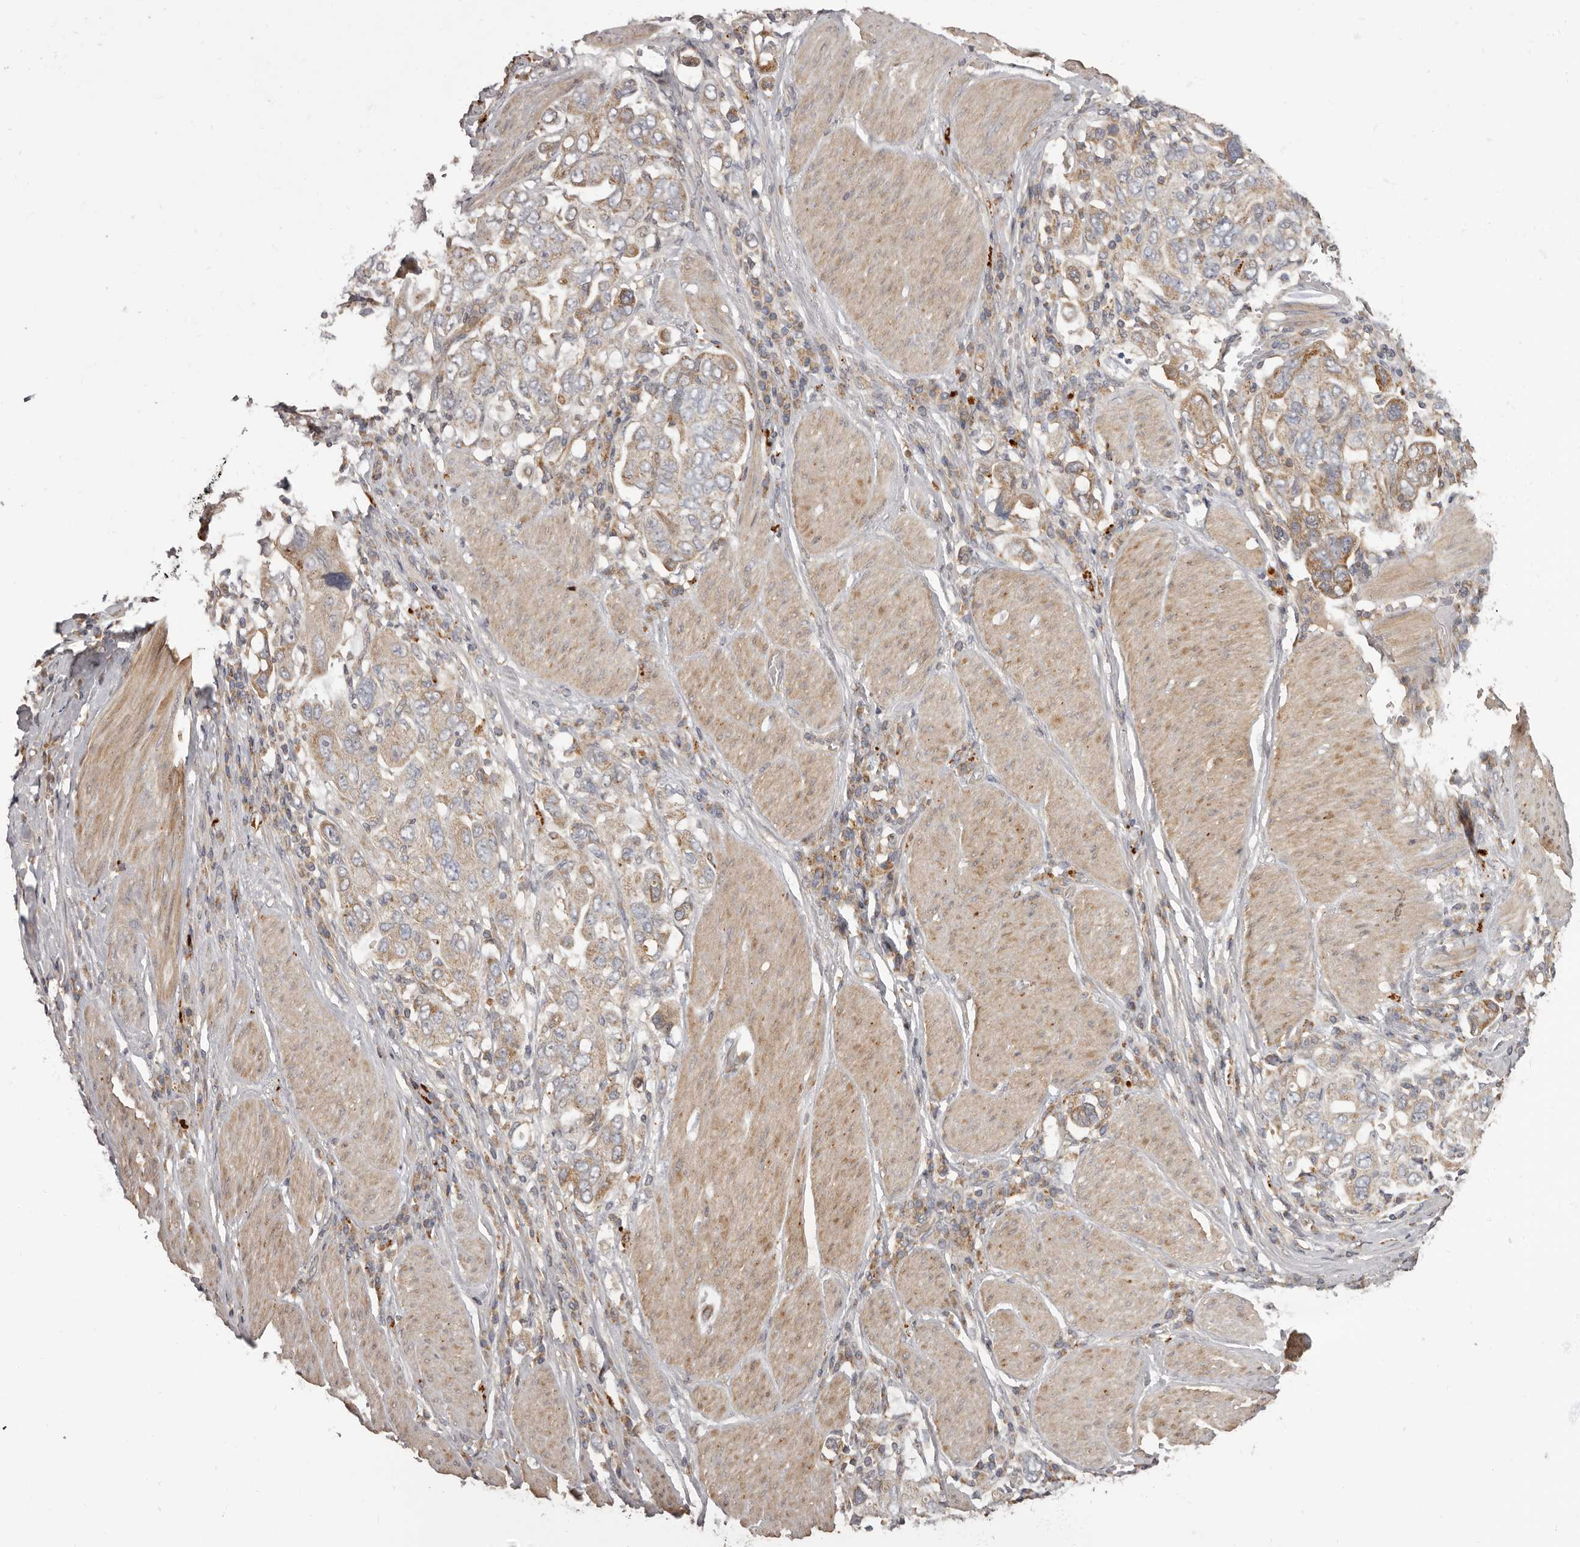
{"staining": {"intensity": "moderate", "quantity": ">75%", "location": "cytoplasmic/membranous"}, "tissue": "stomach cancer", "cell_type": "Tumor cells", "image_type": "cancer", "snomed": [{"axis": "morphology", "description": "Adenocarcinoma, NOS"}, {"axis": "topography", "description": "Stomach, upper"}], "caption": "Stomach cancer (adenocarcinoma) stained for a protein (brown) shows moderate cytoplasmic/membranous positive positivity in about >75% of tumor cells.", "gene": "ADCY2", "patient": {"sex": "male", "age": 62}}